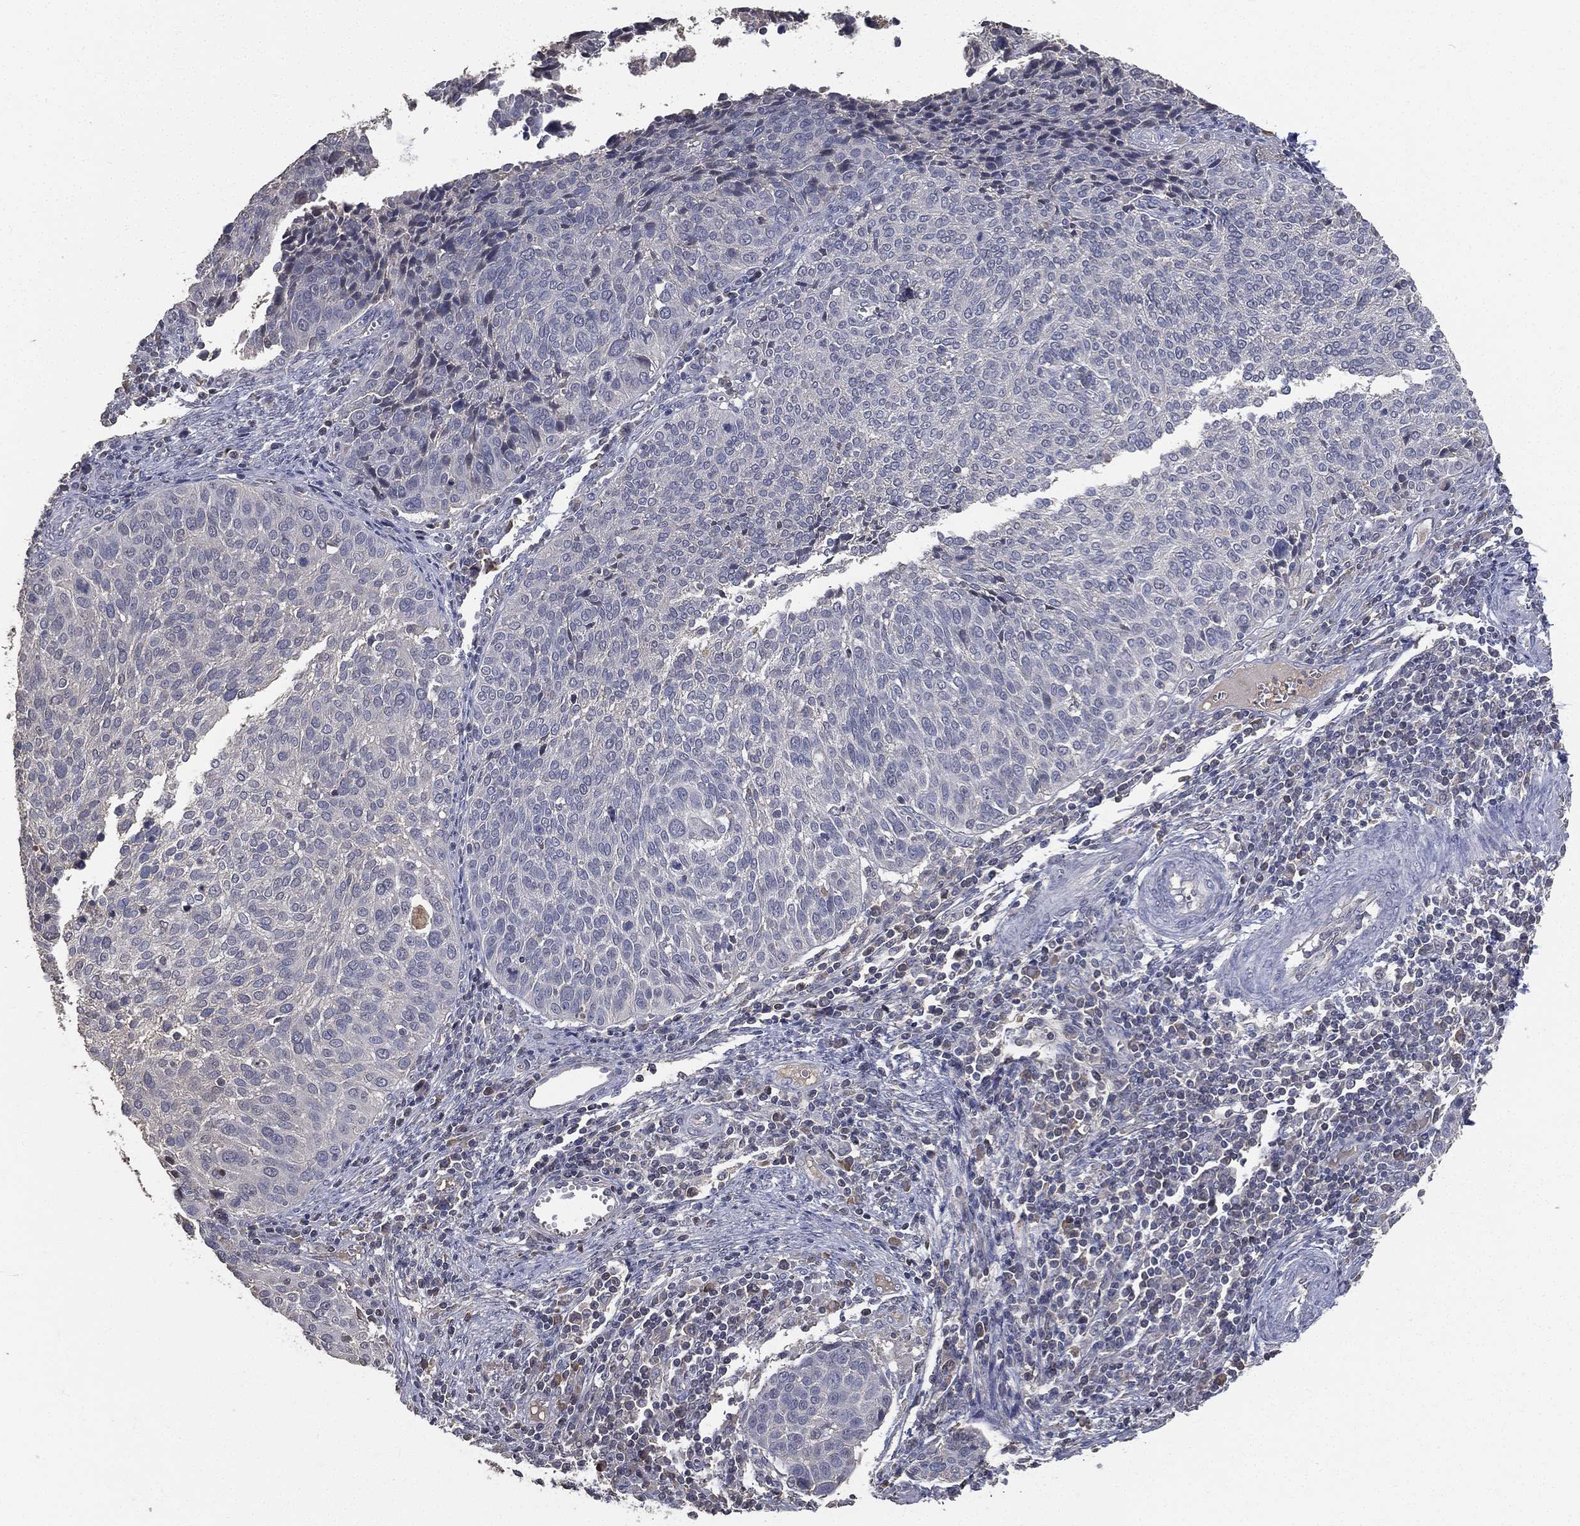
{"staining": {"intensity": "negative", "quantity": "none", "location": "none"}, "tissue": "cervical cancer", "cell_type": "Tumor cells", "image_type": "cancer", "snomed": [{"axis": "morphology", "description": "Squamous cell carcinoma, NOS"}, {"axis": "topography", "description": "Cervix"}], "caption": "There is no significant positivity in tumor cells of squamous cell carcinoma (cervical).", "gene": "SNAP25", "patient": {"sex": "female", "age": 39}}